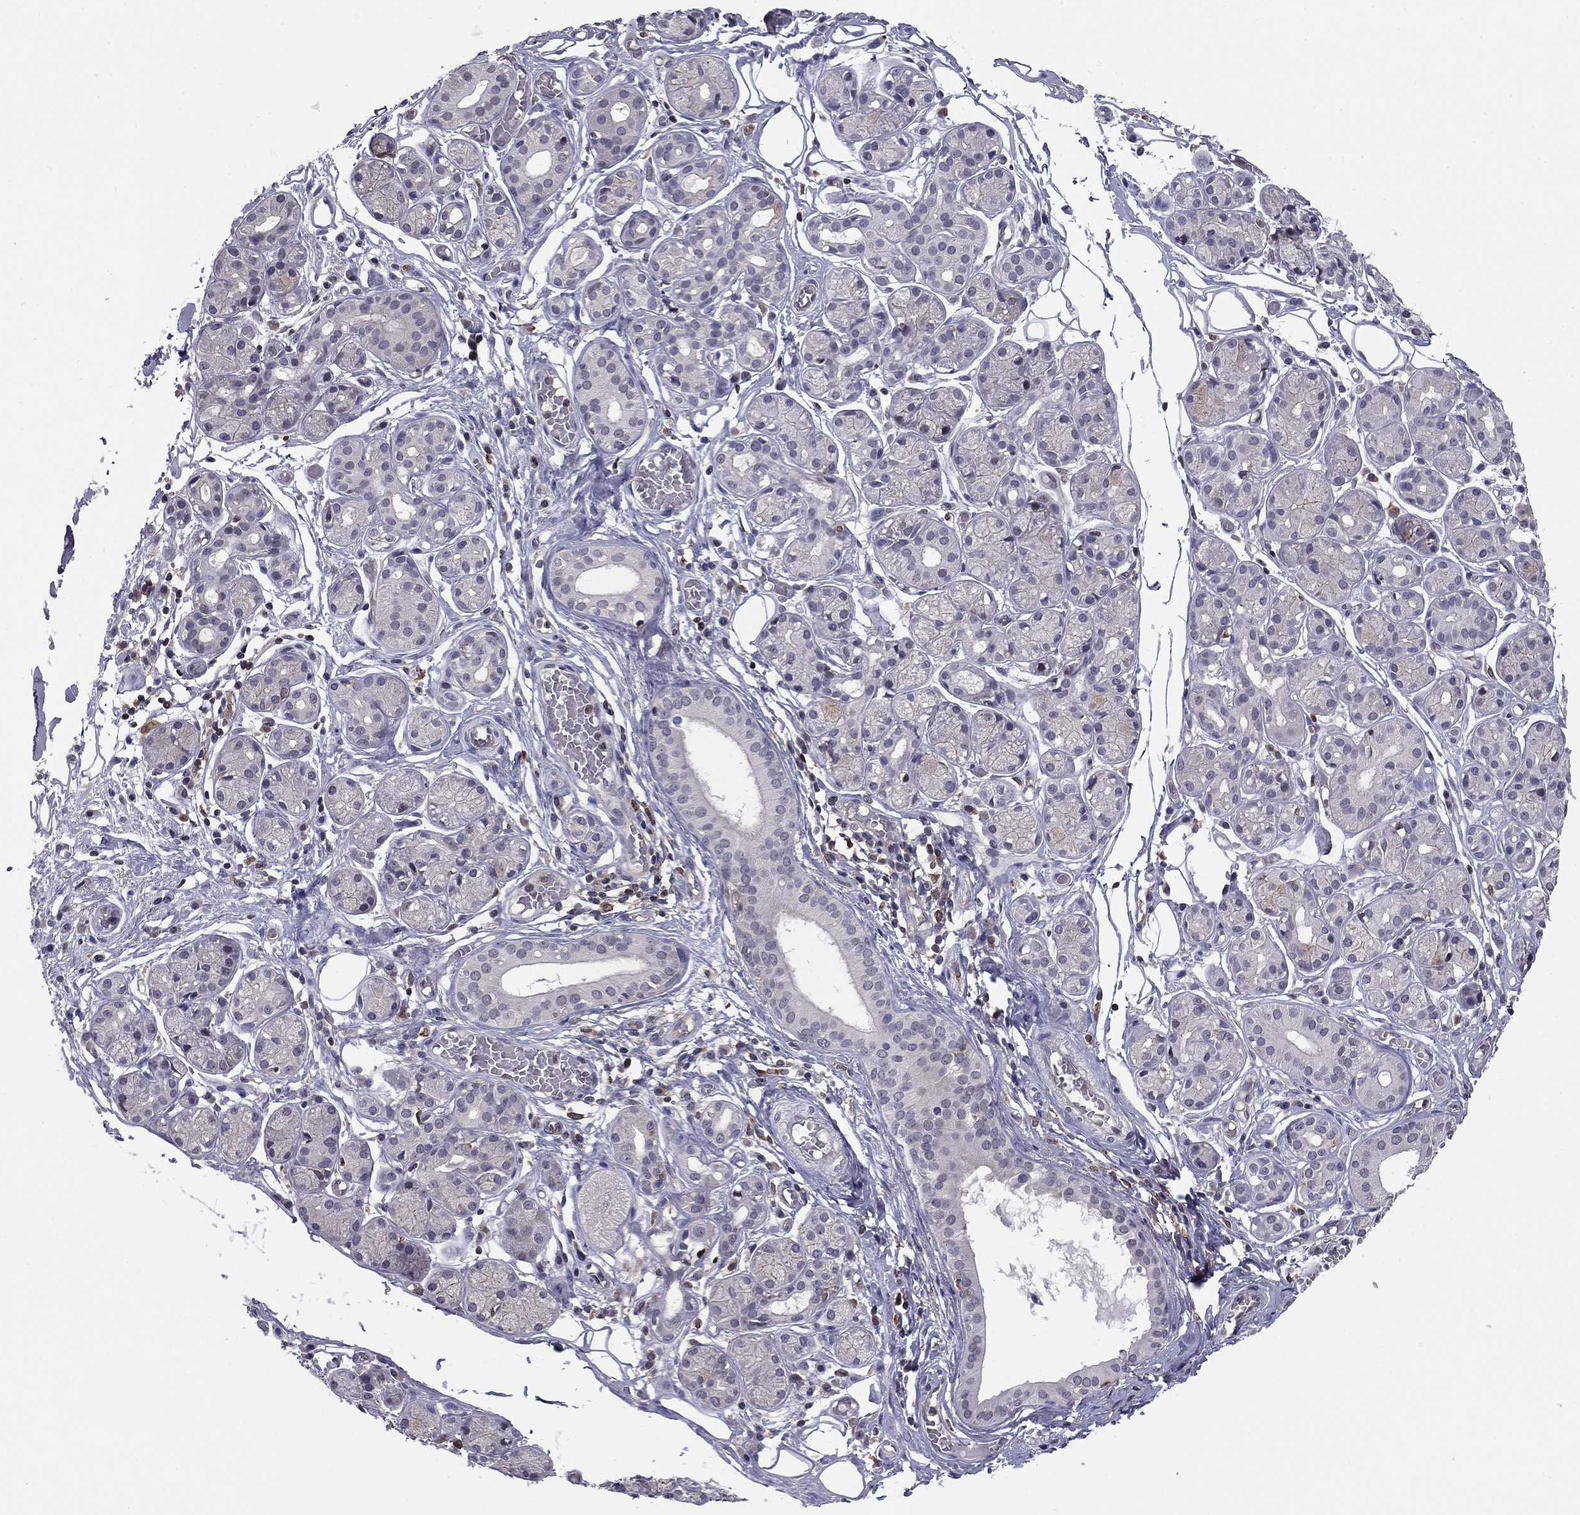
{"staining": {"intensity": "moderate", "quantity": "<25%", "location": "cytoplasmic/membranous"}, "tissue": "salivary gland", "cell_type": "Glandular cells", "image_type": "normal", "snomed": [{"axis": "morphology", "description": "Normal tissue, NOS"}, {"axis": "topography", "description": "Salivary gland"}, {"axis": "topography", "description": "Peripheral nerve tissue"}], "caption": "IHC histopathology image of normal salivary gland: salivary gland stained using immunohistochemistry (IHC) demonstrates low levels of moderate protein expression localized specifically in the cytoplasmic/membranous of glandular cells, appearing as a cytoplasmic/membranous brown color.", "gene": "PLCB2", "patient": {"sex": "male", "age": 71}}